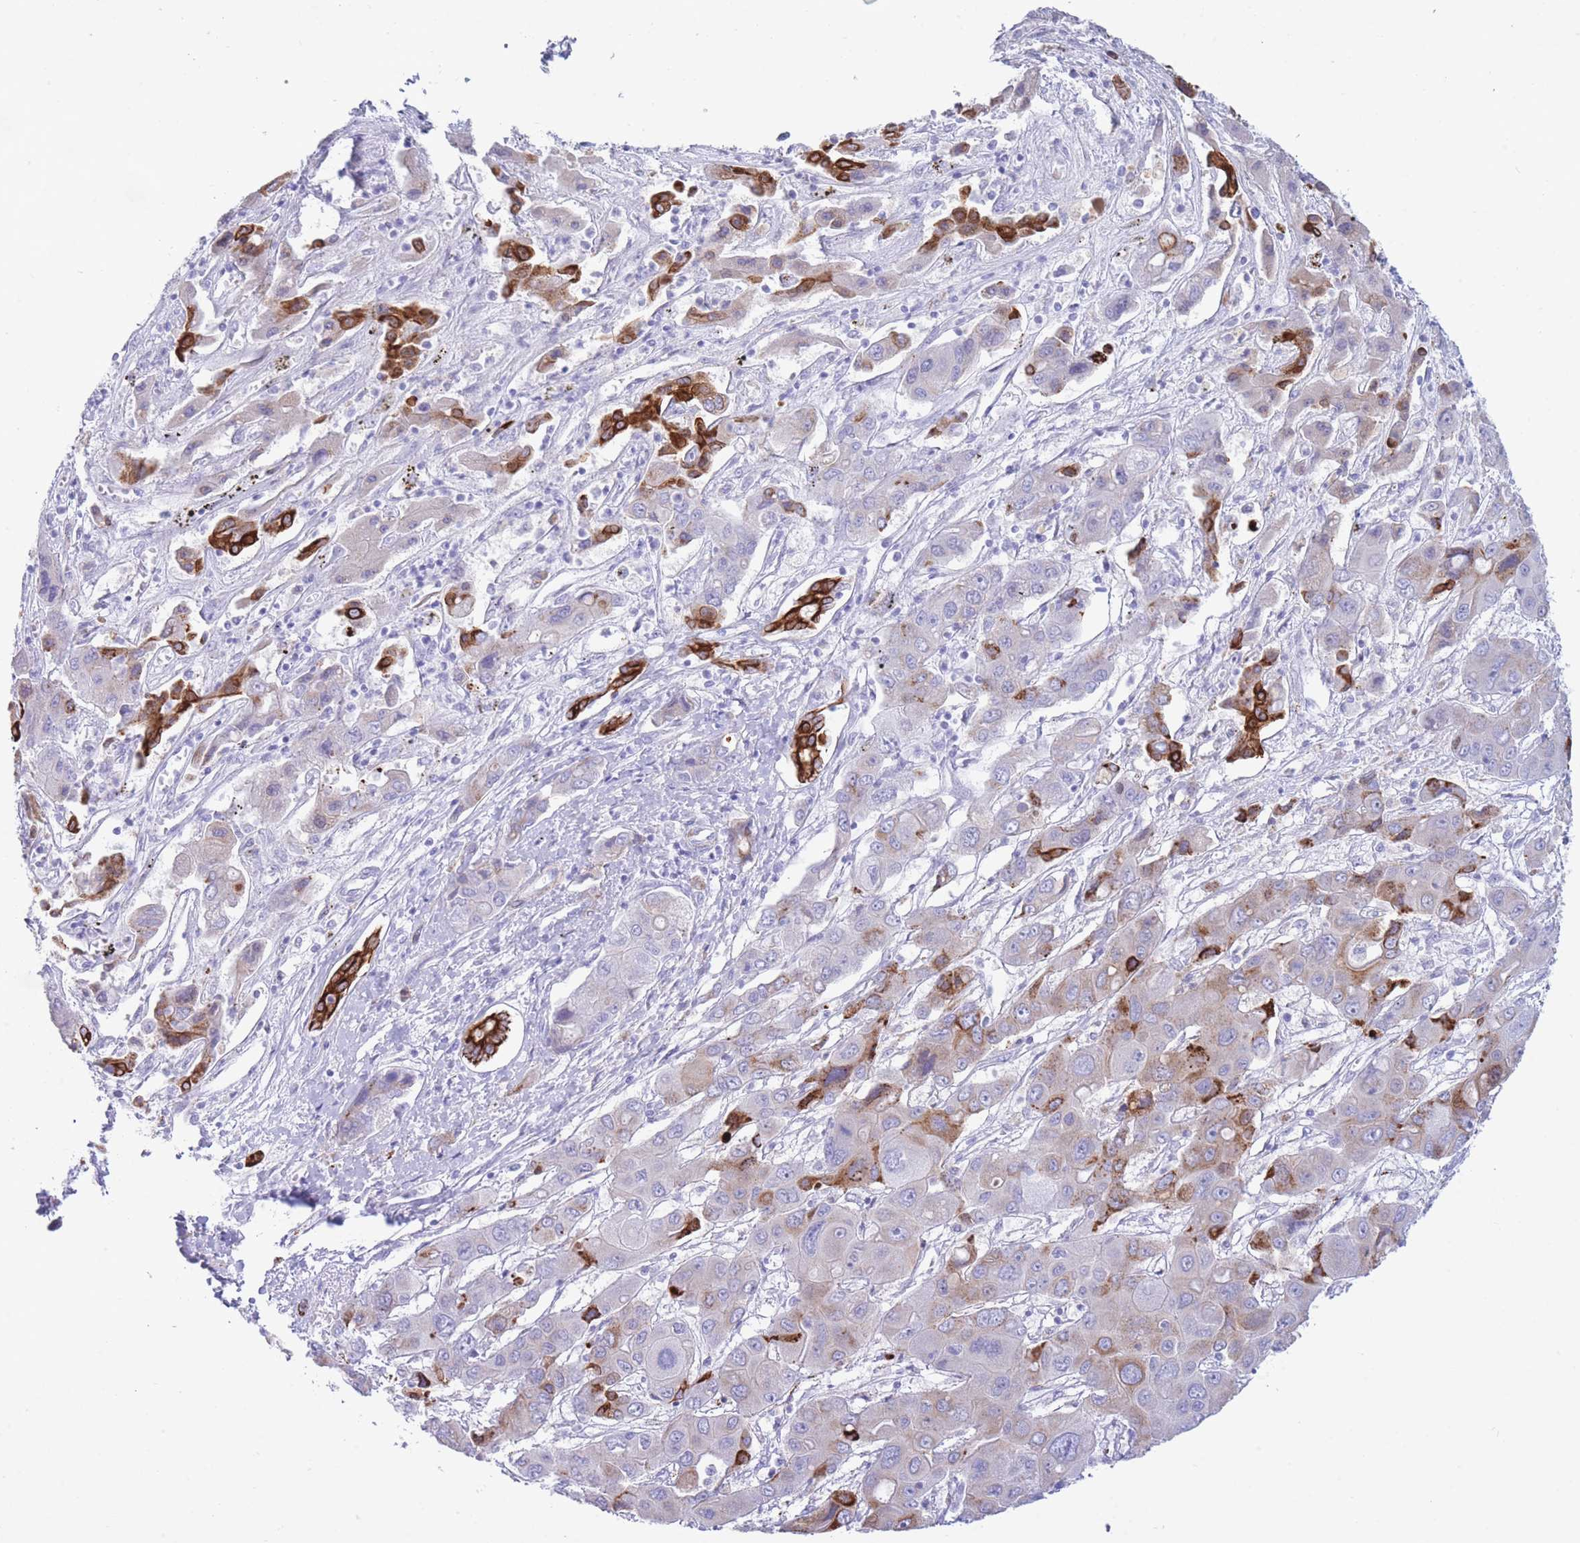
{"staining": {"intensity": "strong", "quantity": "<25%", "location": "cytoplasmic/membranous"}, "tissue": "liver cancer", "cell_type": "Tumor cells", "image_type": "cancer", "snomed": [{"axis": "morphology", "description": "Cholangiocarcinoma"}, {"axis": "topography", "description": "Liver"}], "caption": "The micrograph demonstrates a brown stain indicating the presence of a protein in the cytoplasmic/membranous of tumor cells in cholangiocarcinoma (liver).", "gene": "VWA8", "patient": {"sex": "male", "age": 67}}